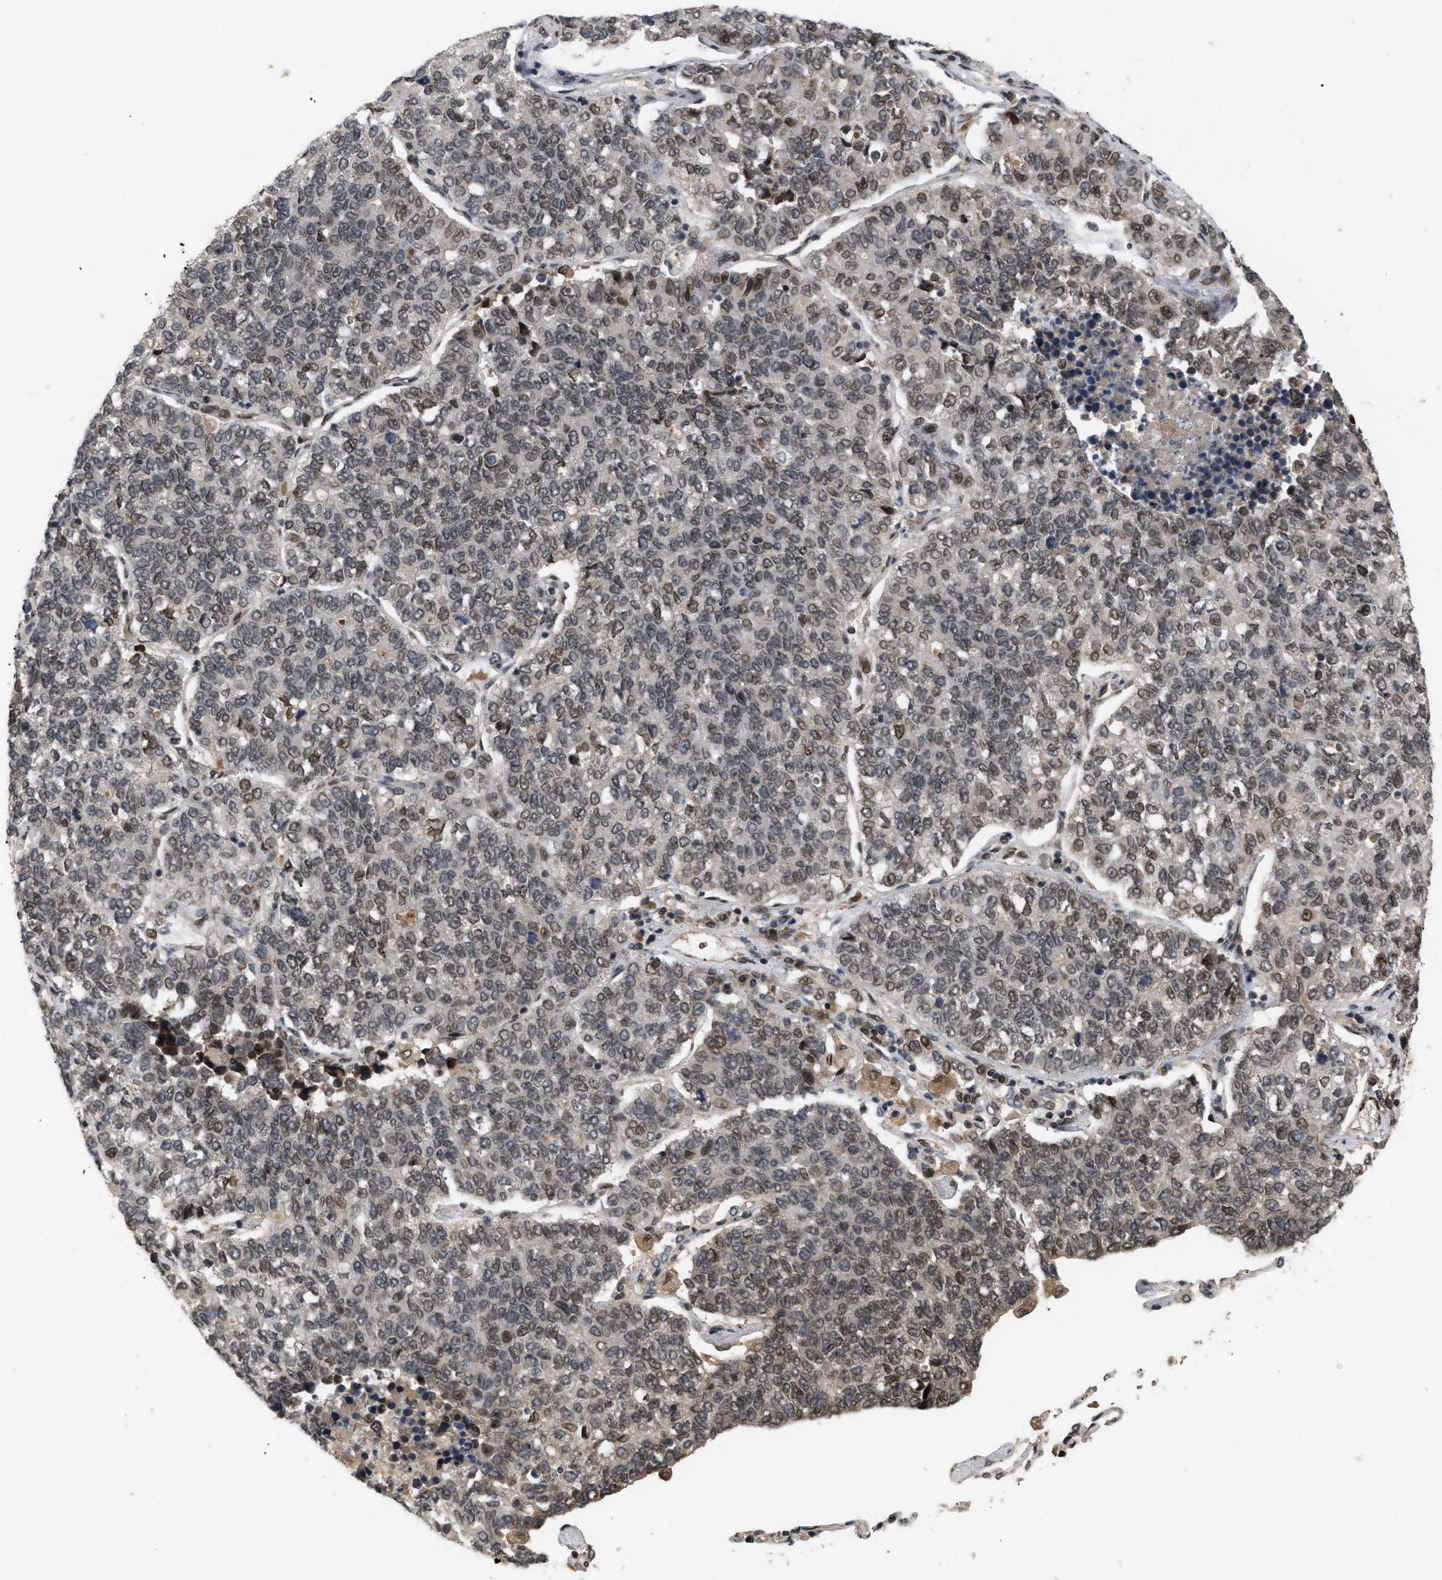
{"staining": {"intensity": "weak", "quantity": ">75%", "location": "cytoplasmic/membranous,nuclear"}, "tissue": "lung cancer", "cell_type": "Tumor cells", "image_type": "cancer", "snomed": [{"axis": "morphology", "description": "Adenocarcinoma, NOS"}, {"axis": "topography", "description": "Lung"}], "caption": "Lung adenocarcinoma stained for a protein (brown) displays weak cytoplasmic/membranous and nuclear positive expression in about >75% of tumor cells.", "gene": "CRY1", "patient": {"sex": "male", "age": 49}}